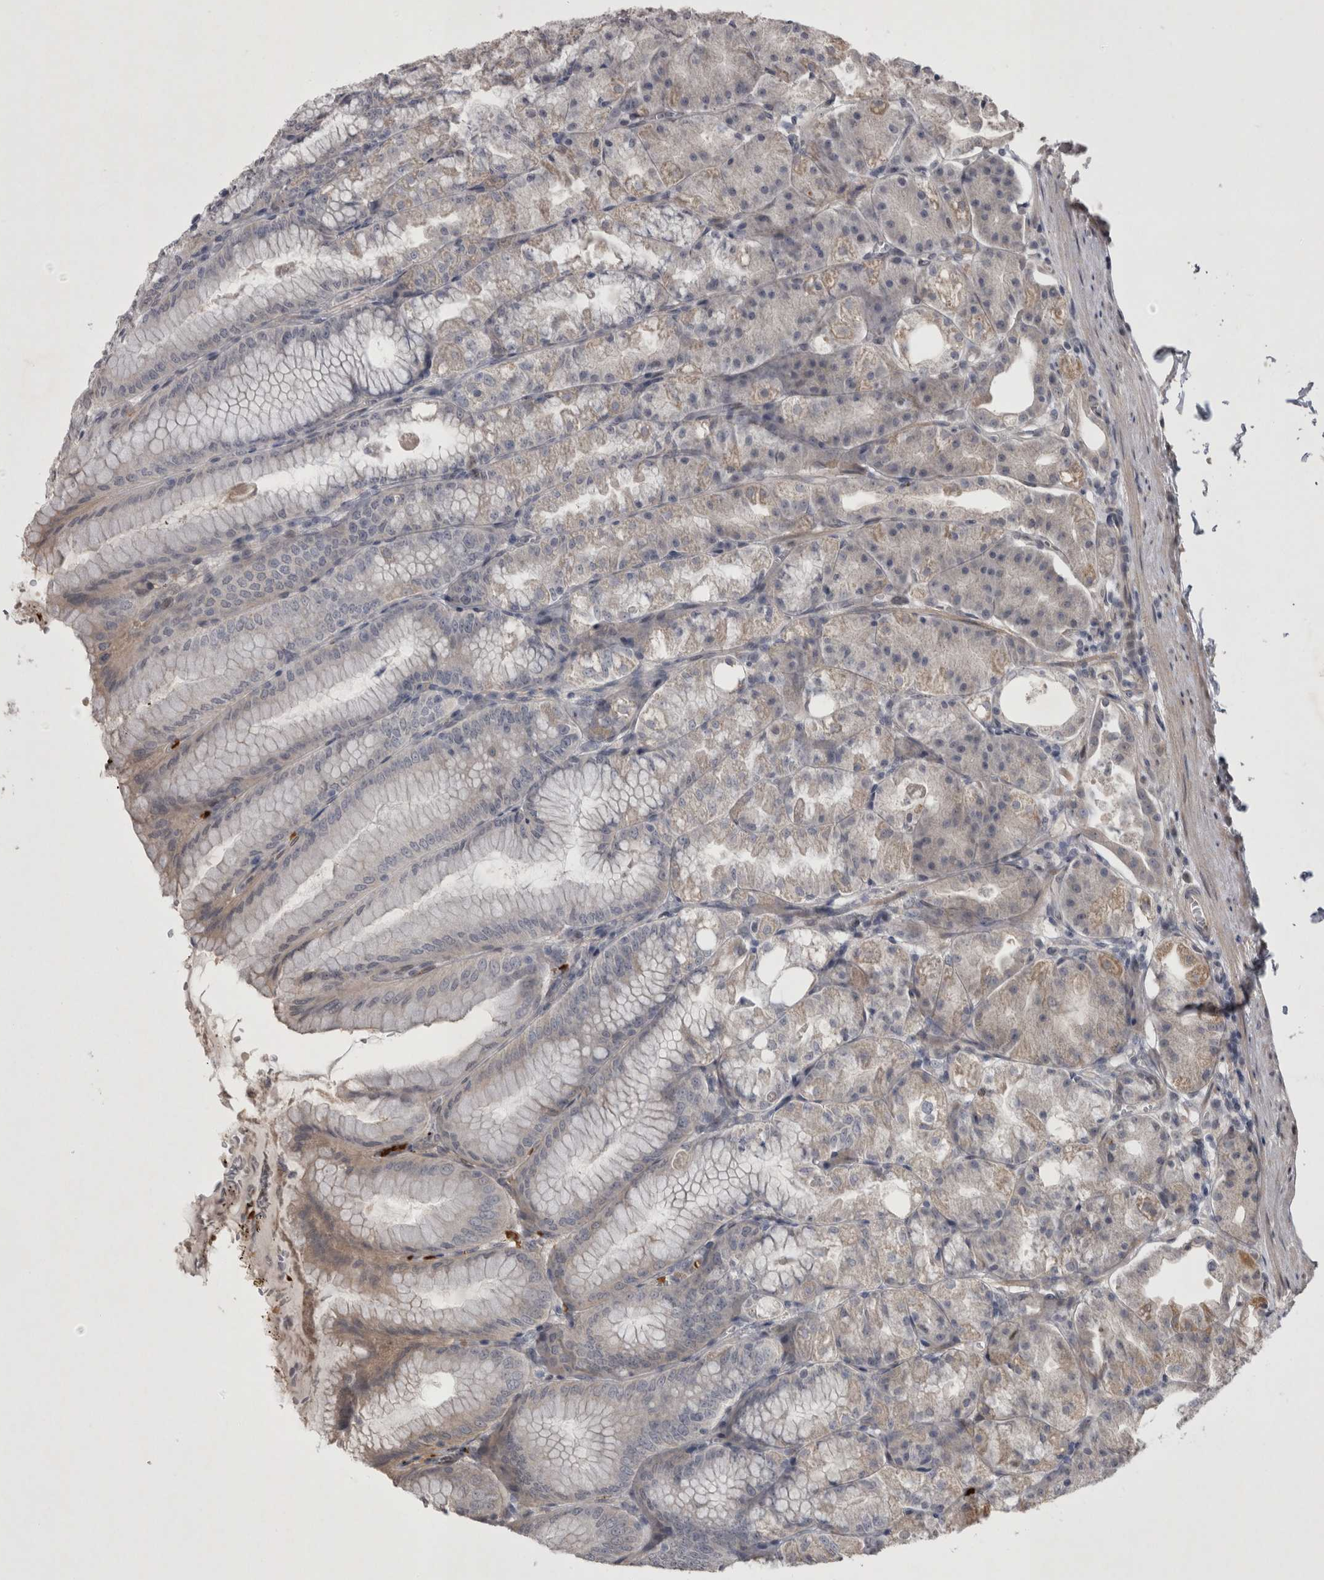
{"staining": {"intensity": "weak", "quantity": "<25%", "location": "cytoplasmic/membranous"}, "tissue": "stomach", "cell_type": "Glandular cells", "image_type": "normal", "snomed": [{"axis": "morphology", "description": "Normal tissue, NOS"}, {"axis": "topography", "description": "Stomach, lower"}], "caption": "A high-resolution image shows immunohistochemistry staining of unremarkable stomach, which exhibits no significant expression in glandular cells. (DAB IHC, high magnification).", "gene": "IFI44", "patient": {"sex": "male", "age": 71}}